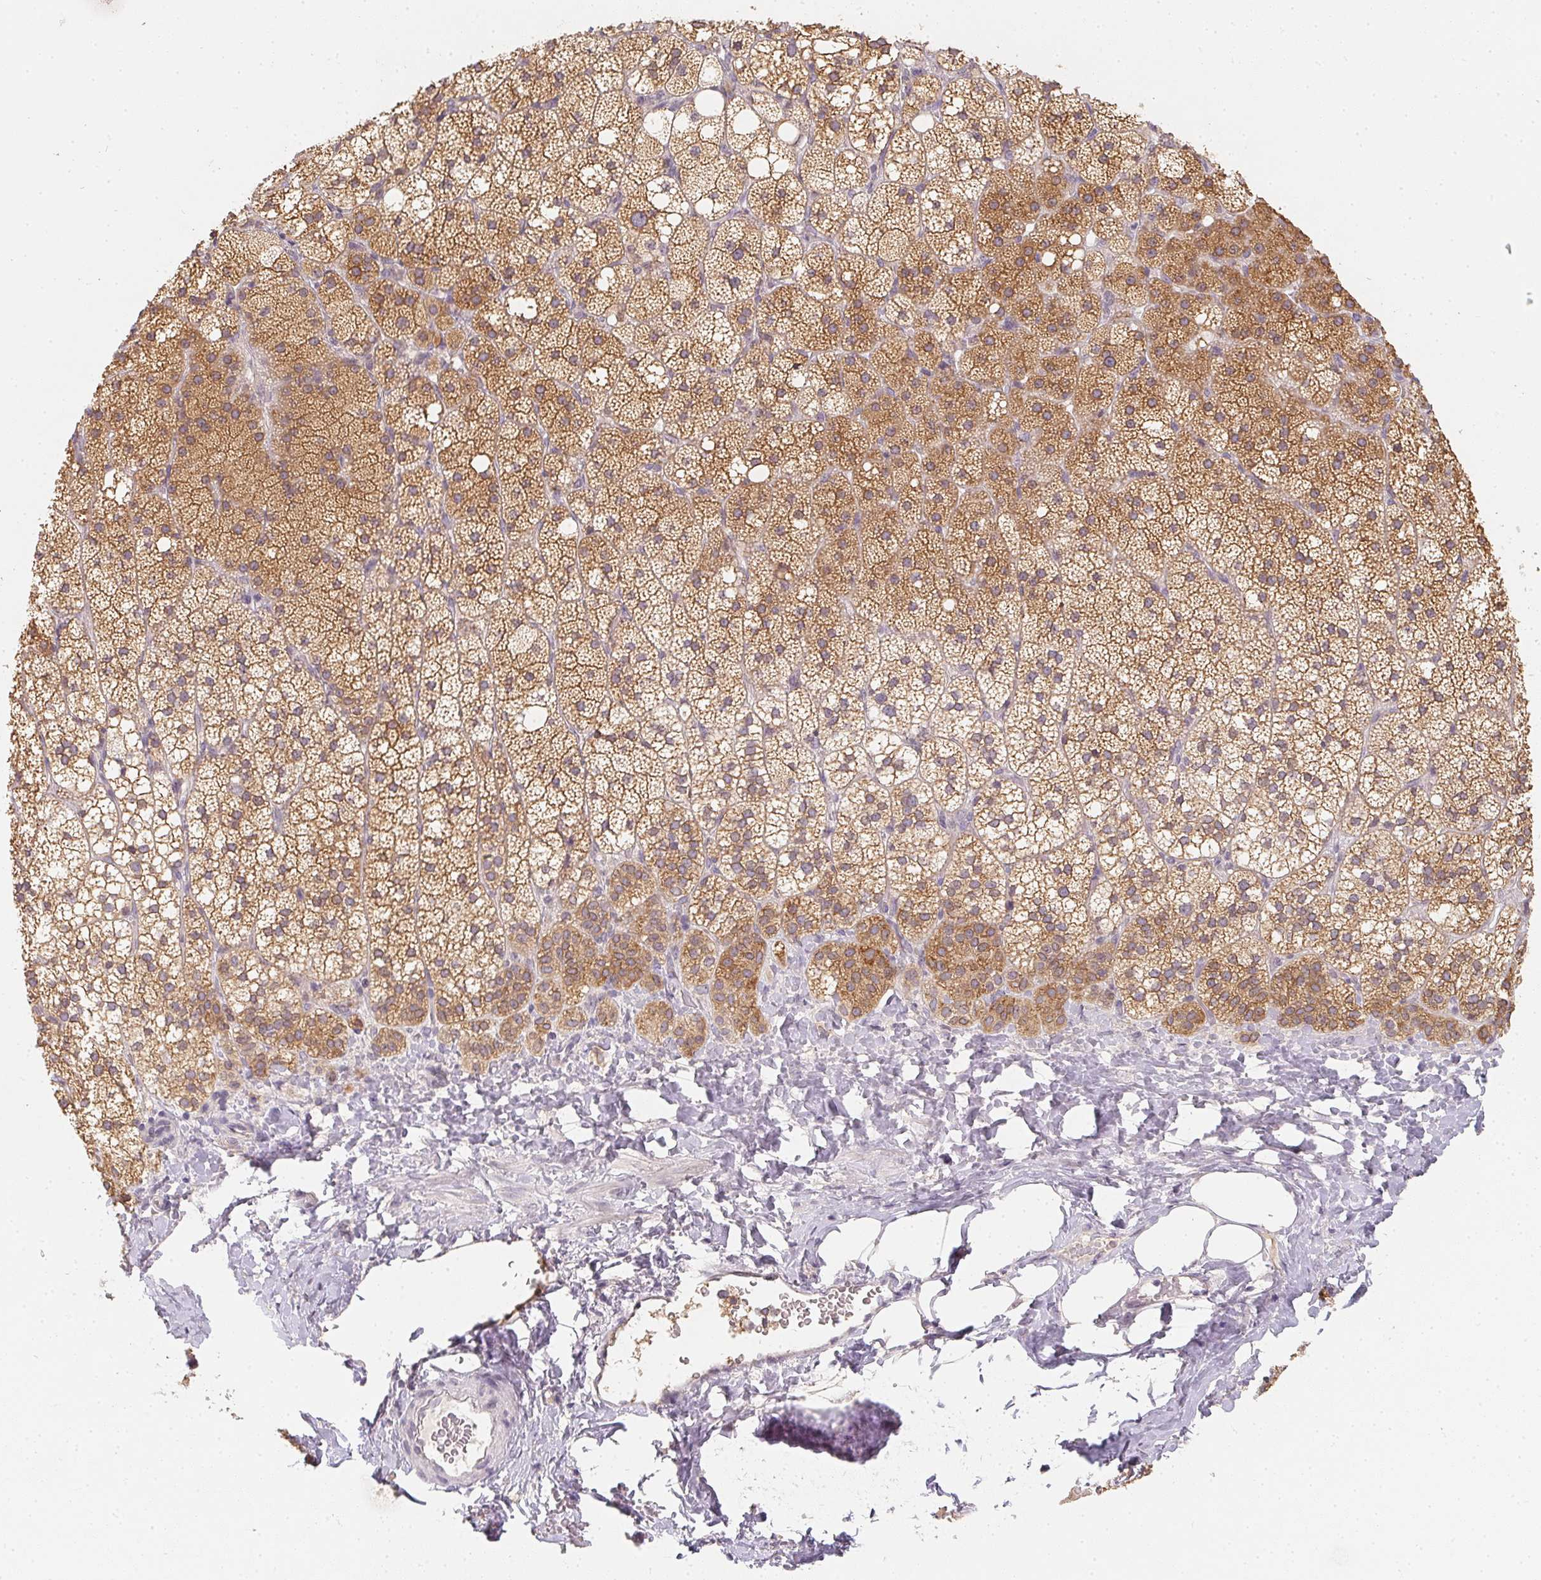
{"staining": {"intensity": "strong", "quantity": "25%-75%", "location": "cytoplasmic/membranous"}, "tissue": "adrenal gland", "cell_type": "Glandular cells", "image_type": "normal", "snomed": [{"axis": "morphology", "description": "Normal tissue, NOS"}, {"axis": "topography", "description": "Adrenal gland"}], "caption": "Protein staining exhibits strong cytoplasmic/membranous positivity in approximately 25%-75% of glandular cells in normal adrenal gland.", "gene": "SOAT1", "patient": {"sex": "male", "age": 53}}